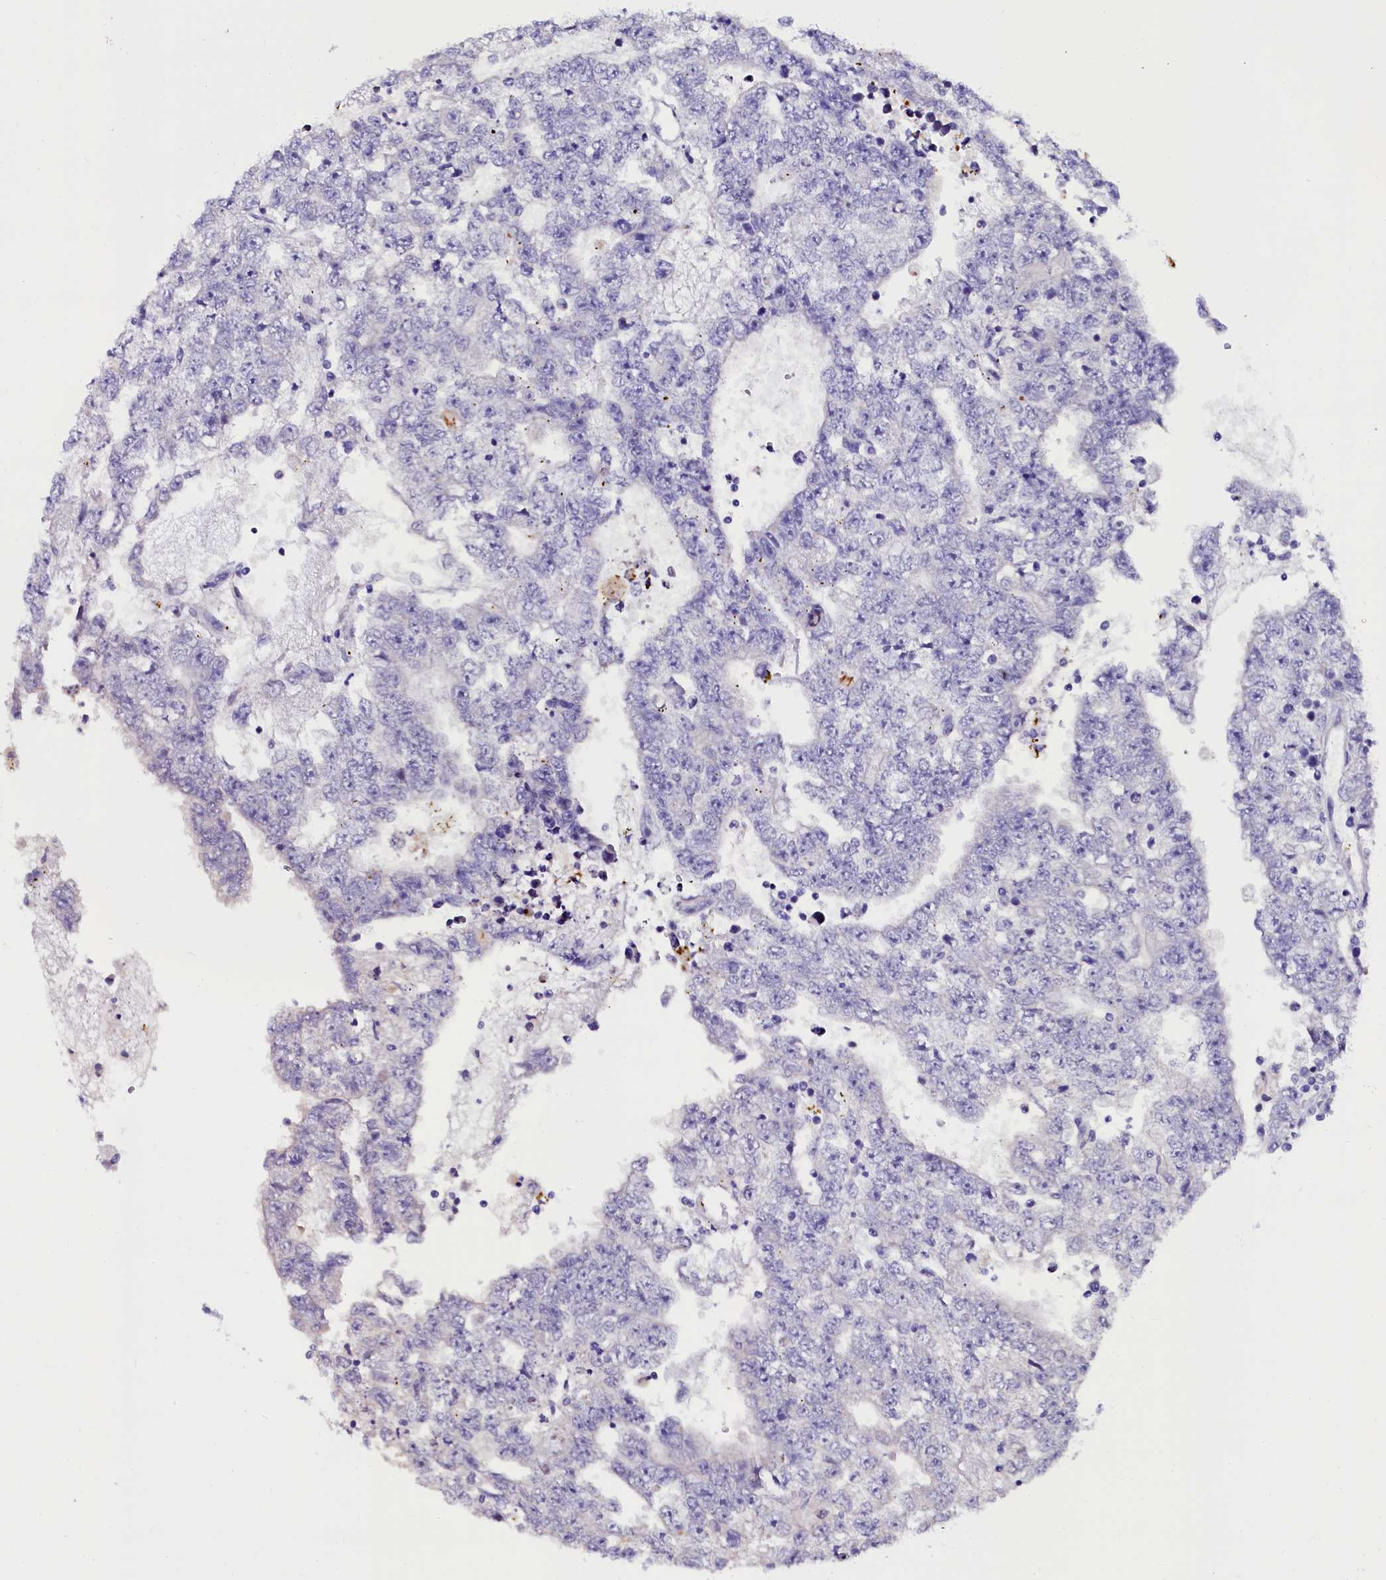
{"staining": {"intensity": "negative", "quantity": "none", "location": "none"}, "tissue": "testis cancer", "cell_type": "Tumor cells", "image_type": "cancer", "snomed": [{"axis": "morphology", "description": "Carcinoma, Embryonal, NOS"}, {"axis": "topography", "description": "Testis"}], "caption": "IHC of human testis cancer reveals no expression in tumor cells.", "gene": "OTOL1", "patient": {"sex": "male", "age": 25}}